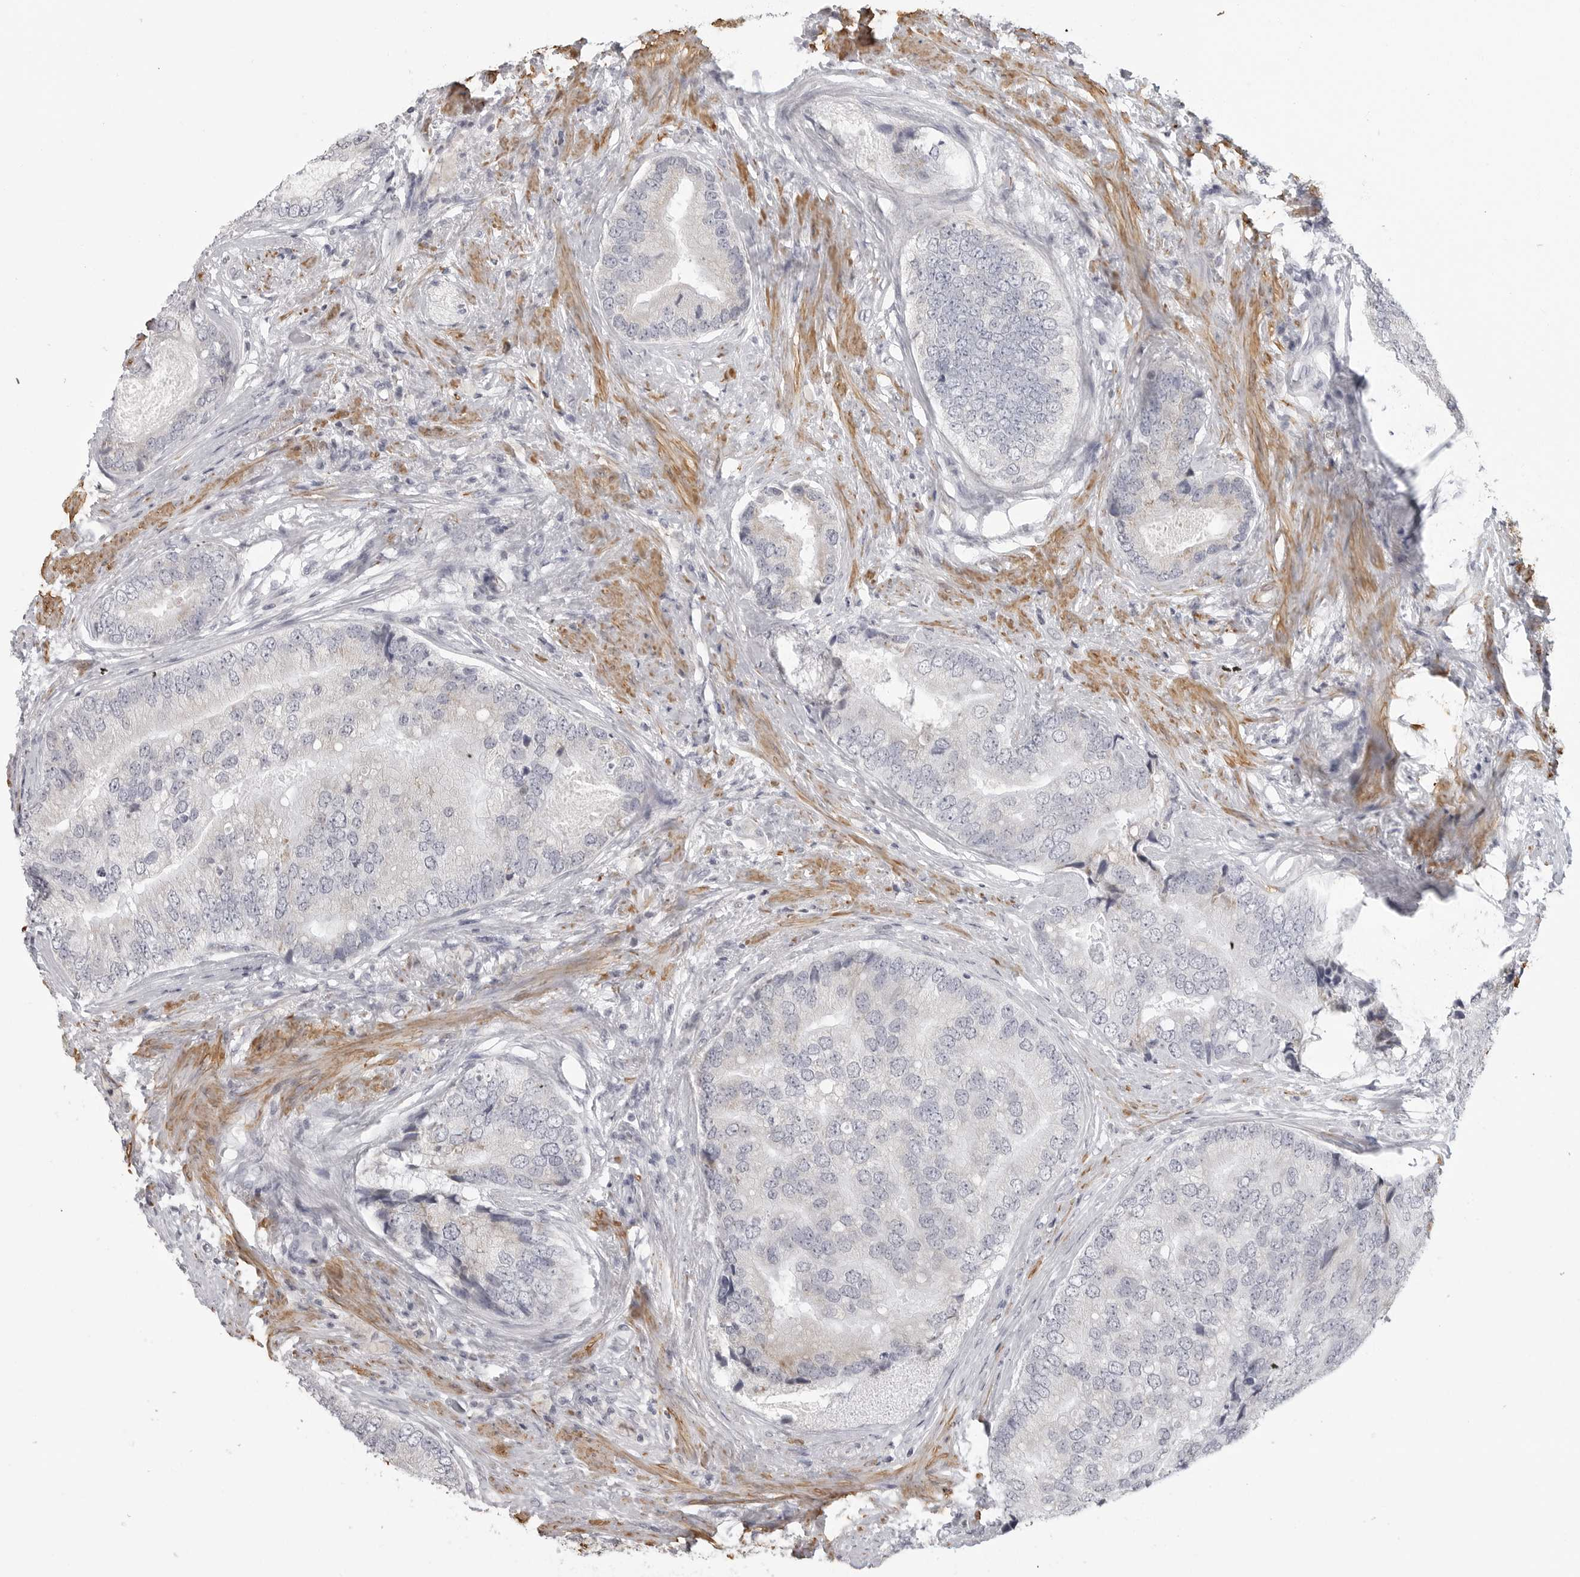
{"staining": {"intensity": "negative", "quantity": "none", "location": "none"}, "tissue": "prostate cancer", "cell_type": "Tumor cells", "image_type": "cancer", "snomed": [{"axis": "morphology", "description": "Adenocarcinoma, High grade"}, {"axis": "topography", "description": "Prostate"}], "caption": "Tumor cells show no significant expression in prostate cancer (high-grade adenocarcinoma).", "gene": "MAP7D1", "patient": {"sex": "male", "age": 70}}